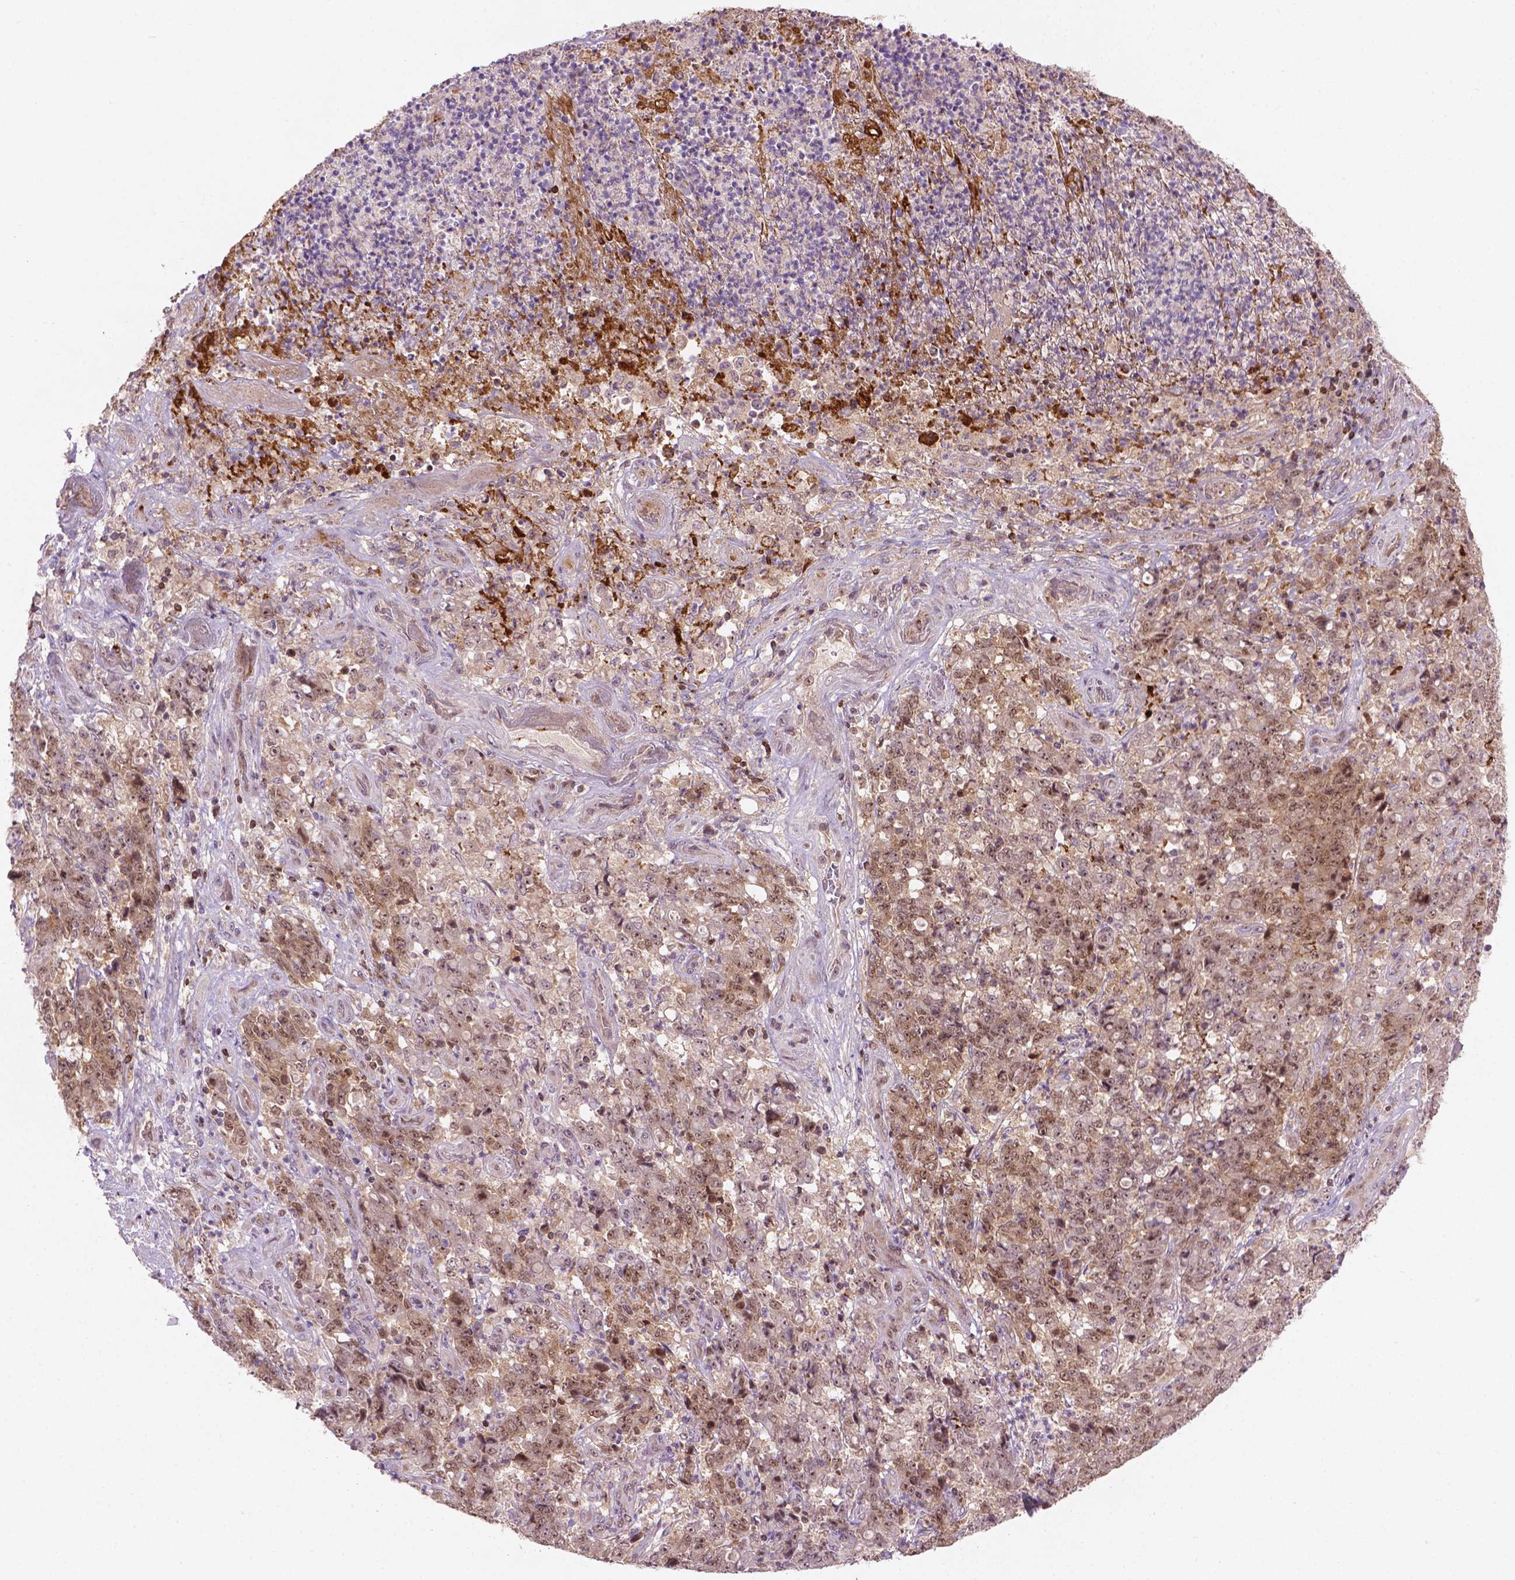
{"staining": {"intensity": "weak", "quantity": "25%-75%", "location": "cytoplasmic/membranous,nuclear"}, "tissue": "stomach cancer", "cell_type": "Tumor cells", "image_type": "cancer", "snomed": [{"axis": "morphology", "description": "Adenocarcinoma, NOS"}, {"axis": "topography", "description": "Stomach, lower"}], "caption": "Adenocarcinoma (stomach) was stained to show a protein in brown. There is low levels of weak cytoplasmic/membranous and nuclear positivity in about 25%-75% of tumor cells.", "gene": "SMC2", "patient": {"sex": "female", "age": 71}}